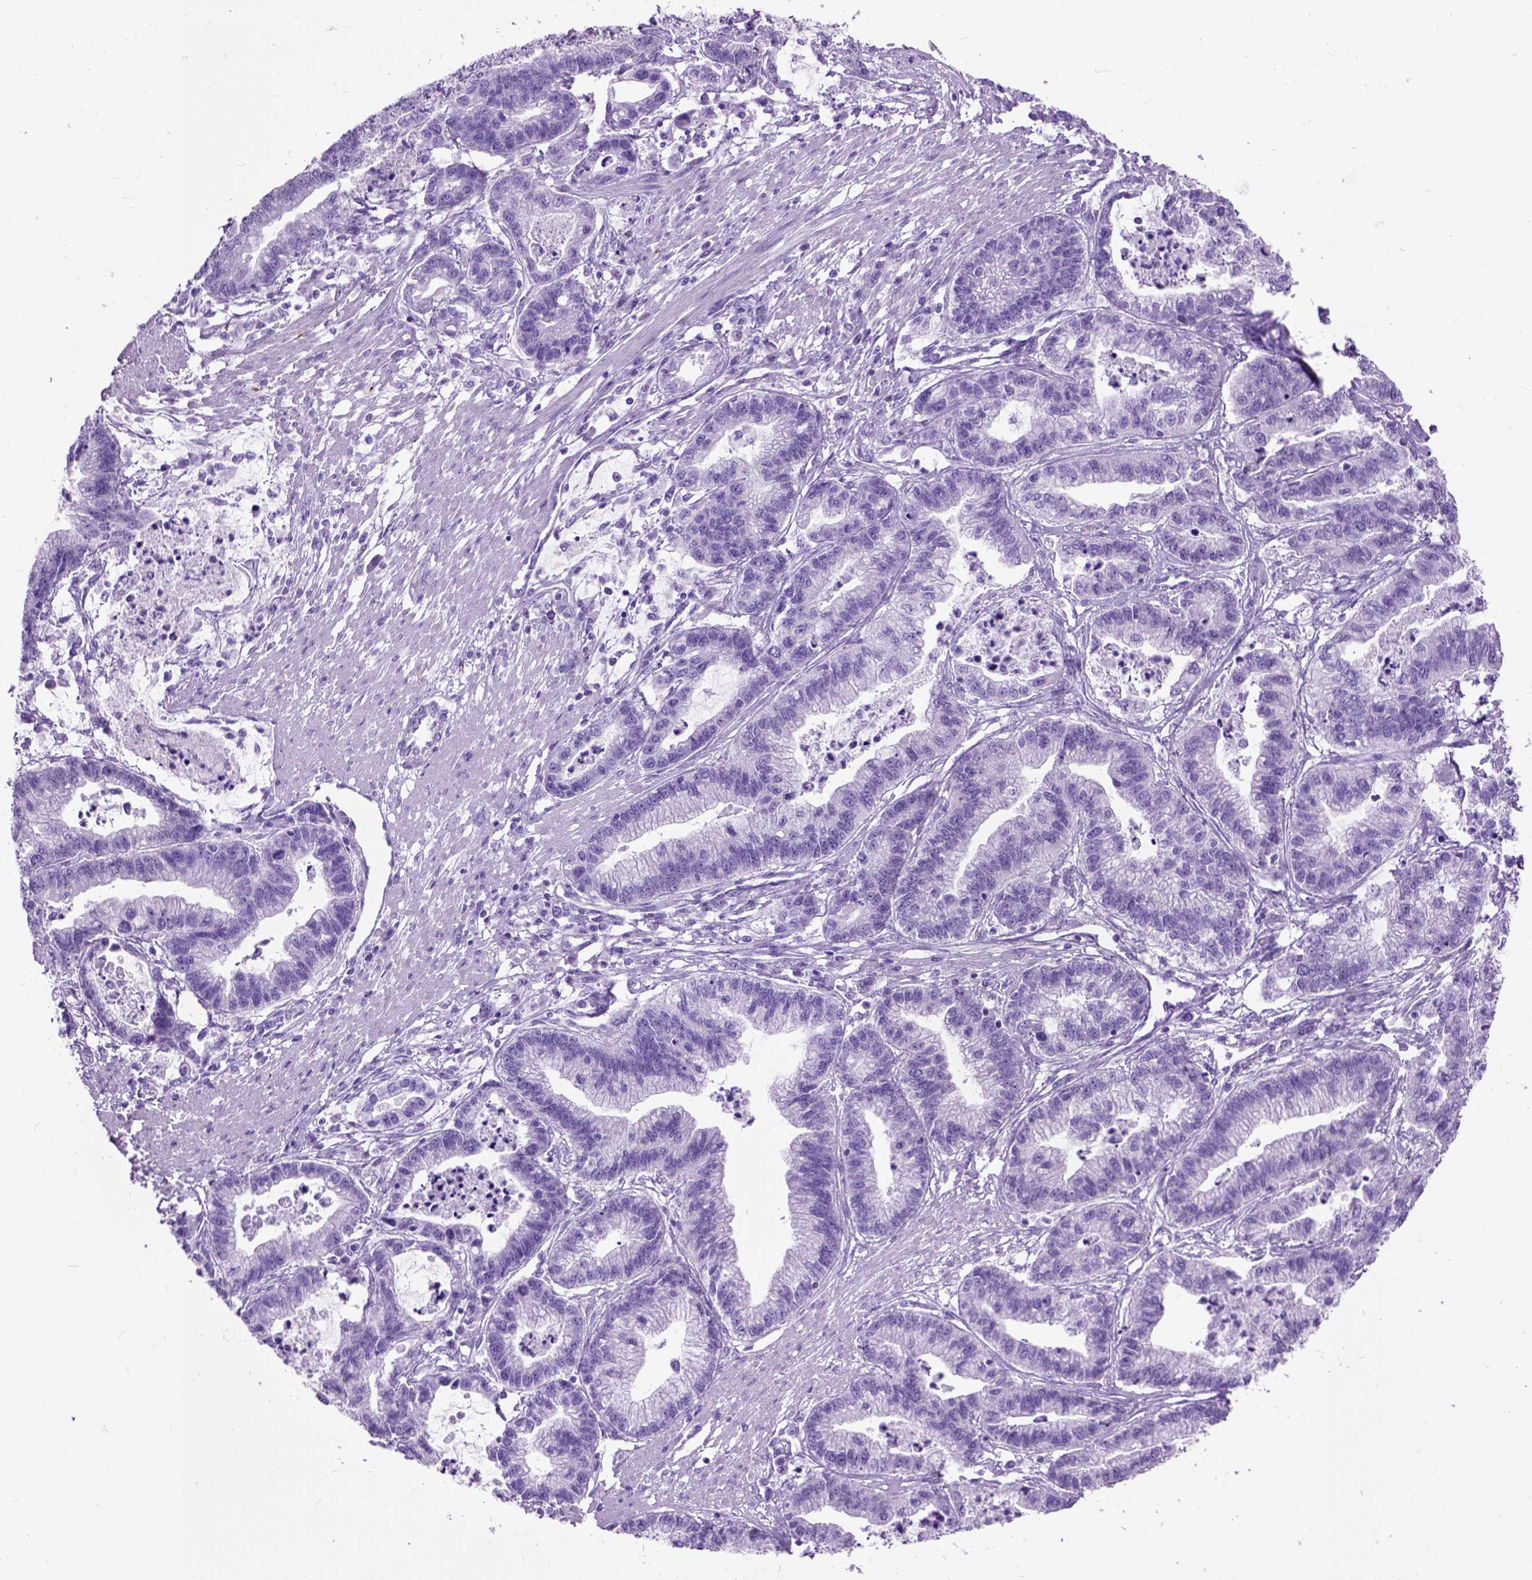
{"staining": {"intensity": "negative", "quantity": "none", "location": "none"}, "tissue": "stomach cancer", "cell_type": "Tumor cells", "image_type": "cancer", "snomed": [{"axis": "morphology", "description": "Adenocarcinoma, NOS"}, {"axis": "topography", "description": "Stomach"}], "caption": "Protein analysis of adenocarcinoma (stomach) exhibits no significant positivity in tumor cells.", "gene": "MAPT", "patient": {"sex": "male", "age": 83}}